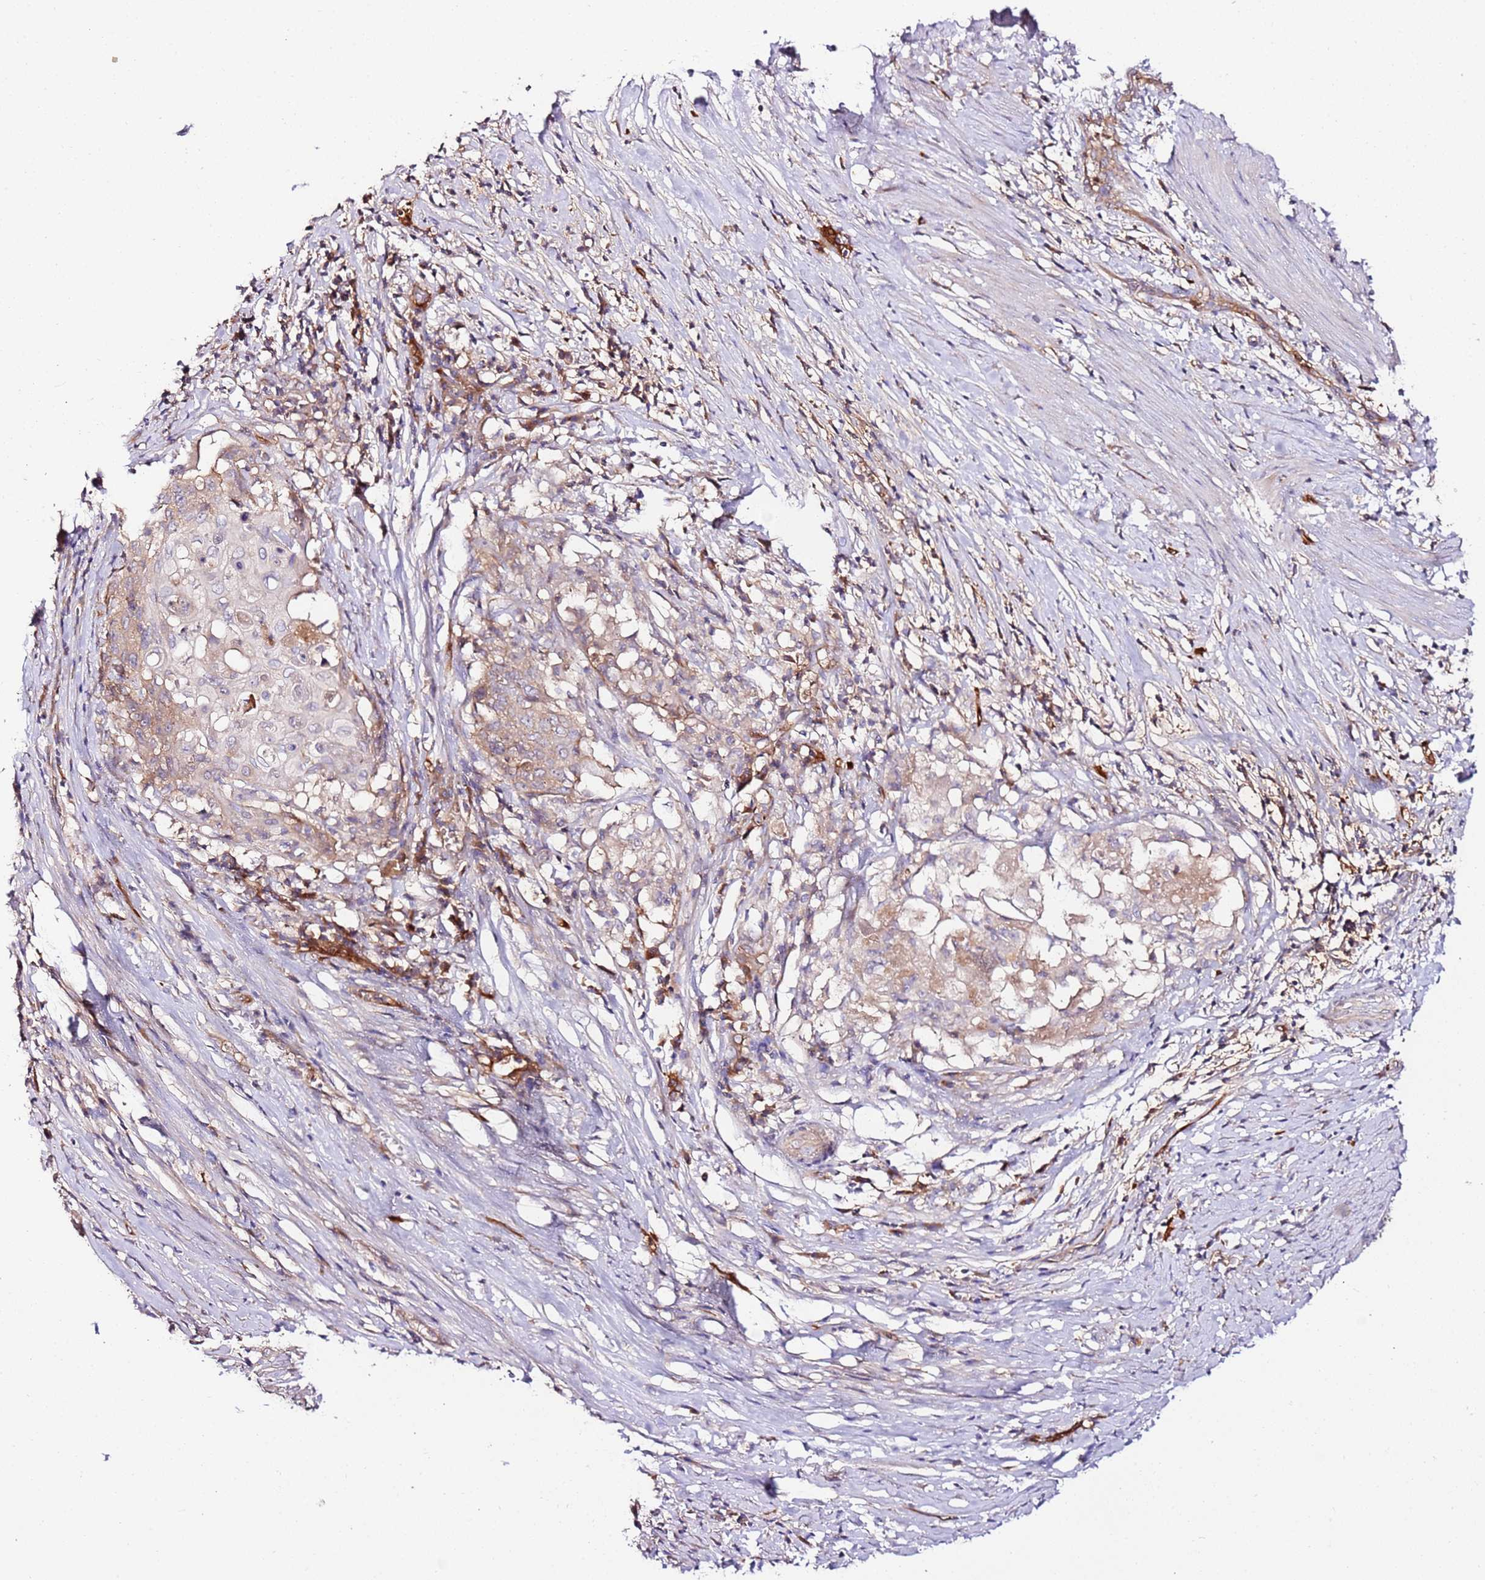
{"staining": {"intensity": "weak", "quantity": "25%-75%", "location": "cytoplasmic/membranous"}, "tissue": "cervical cancer", "cell_type": "Tumor cells", "image_type": "cancer", "snomed": [{"axis": "morphology", "description": "Squamous cell carcinoma, NOS"}, {"axis": "topography", "description": "Cervix"}], "caption": "About 25%-75% of tumor cells in human cervical squamous cell carcinoma display weak cytoplasmic/membranous protein positivity as visualized by brown immunohistochemical staining.", "gene": "FLVCR1", "patient": {"sex": "female", "age": 39}}